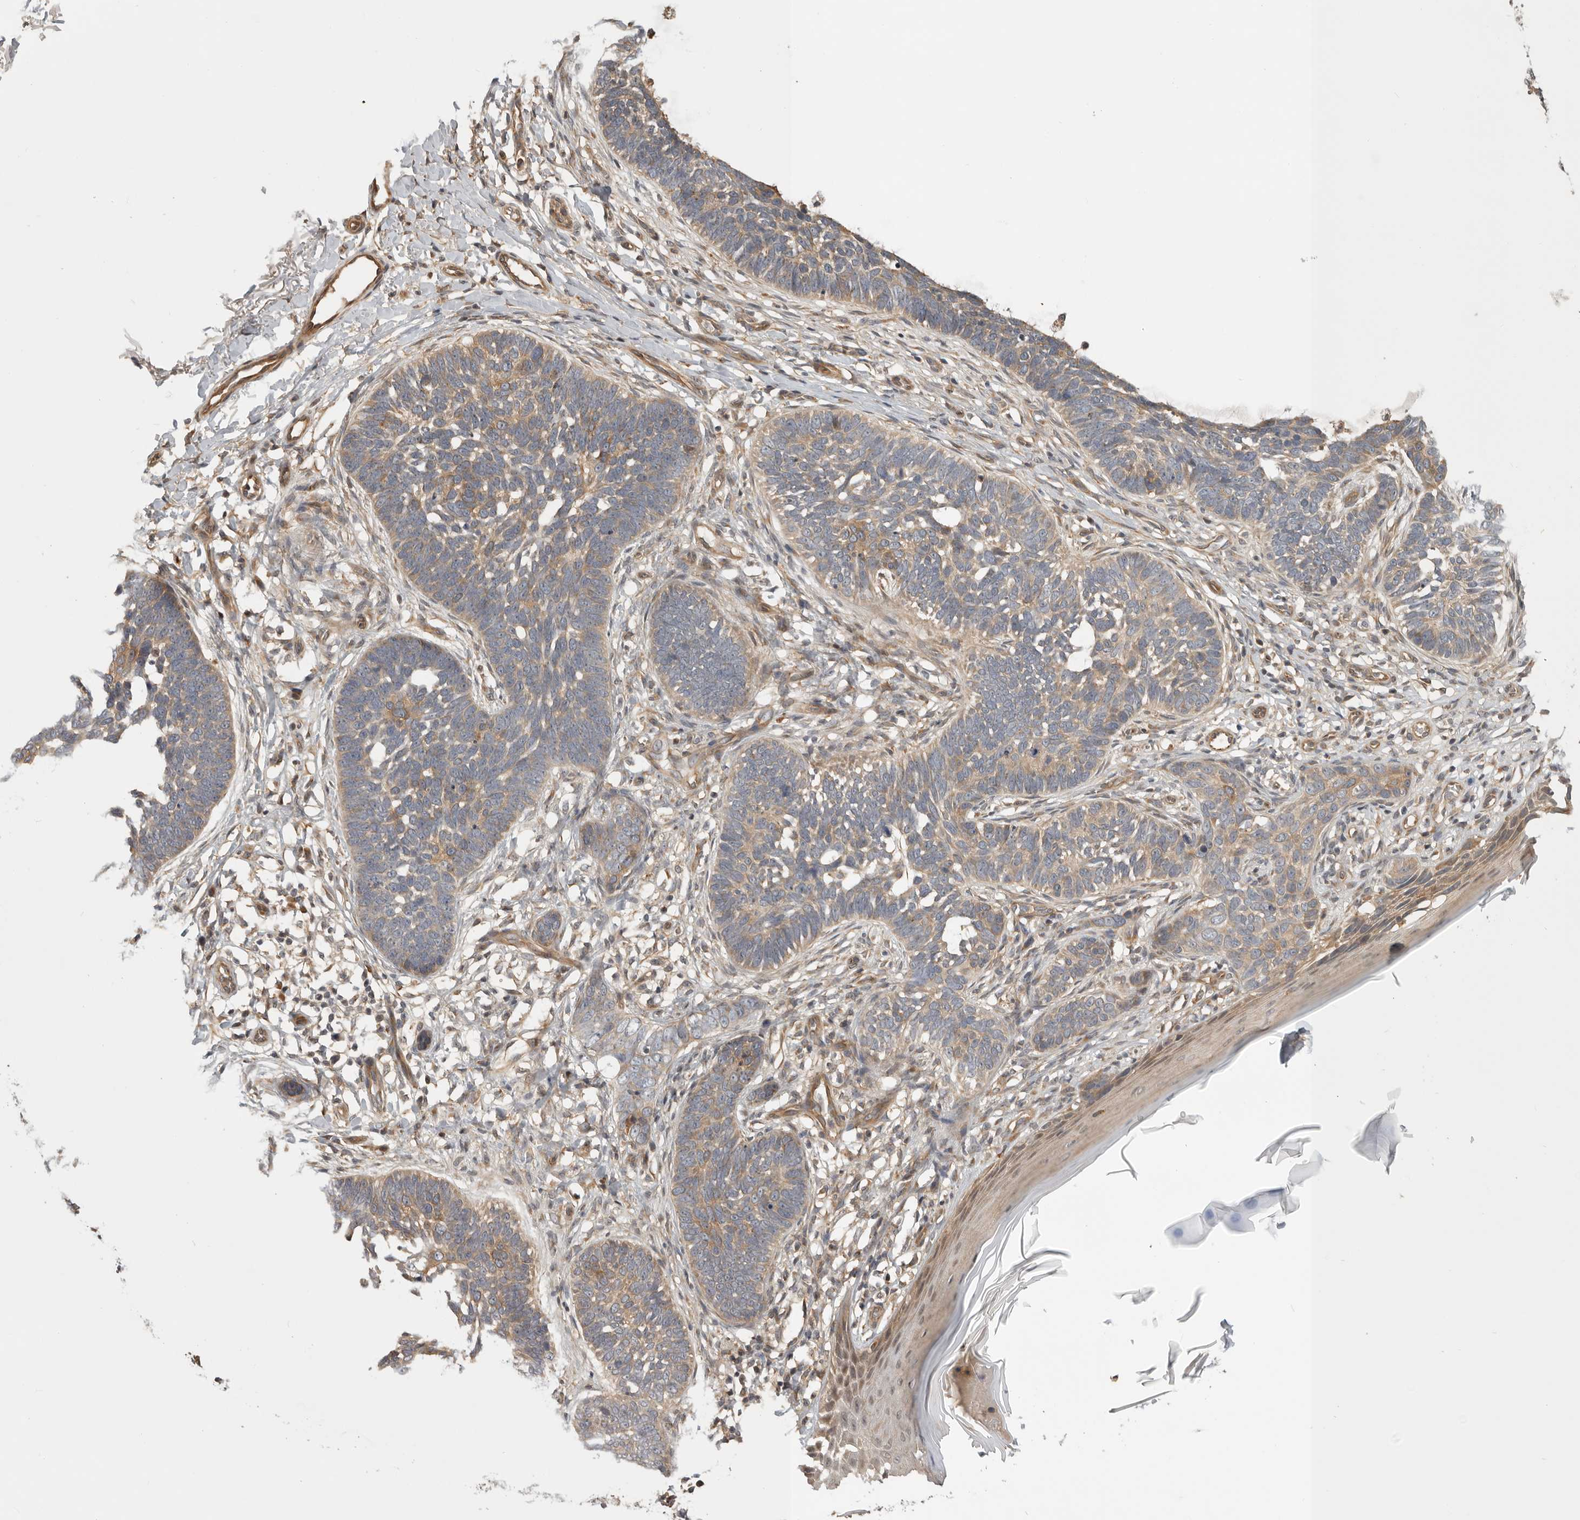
{"staining": {"intensity": "weak", "quantity": ">75%", "location": "cytoplasmic/membranous"}, "tissue": "skin cancer", "cell_type": "Tumor cells", "image_type": "cancer", "snomed": [{"axis": "morphology", "description": "Normal tissue, NOS"}, {"axis": "morphology", "description": "Basal cell carcinoma"}, {"axis": "topography", "description": "Skin"}], "caption": "Protein analysis of skin cancer tissue displays weak cytoplasmic/membranous staining in approximately >75% of tumor cells.", "gene": "CUEDC1", "patient": {"sex": "male", "age": 77}}